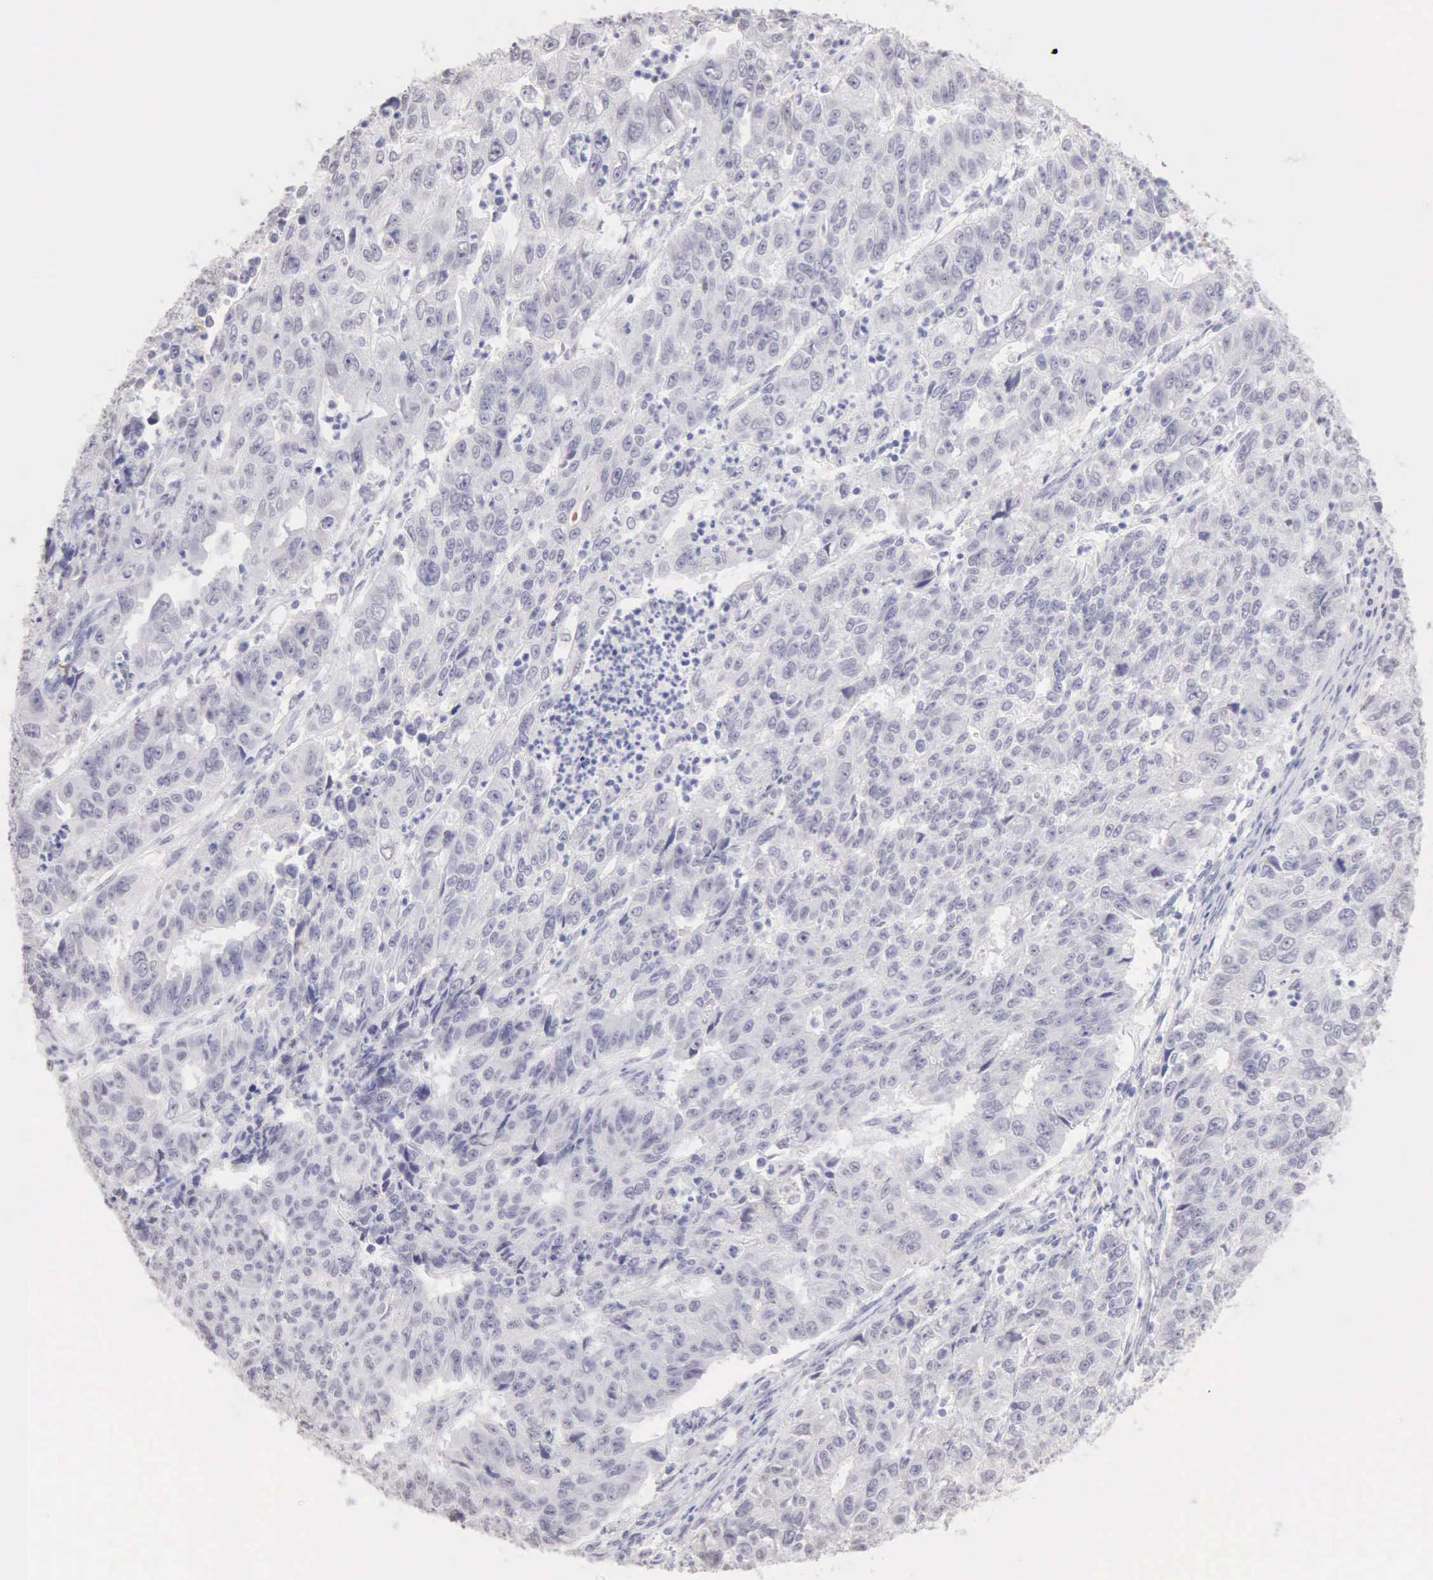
{"staining": {"intensity": "negative", "quantity": "none", "location": "none"}, "tissue": "endometrial cancer", "cell_type": "Tumor cells", "image_type": "cancer", "snomed": [{"axis": "morphology", "description": "Adenocarcinoma, NOS"}, {"axis": "topography", "description": "Endometrium"}], "caption": "This is an IHC image of endometrial cancer (adenocarcinoma). There is no expression in tumor cells.", "gene": "RNASE1", "patient": {"sex": "female", "age": 42}}